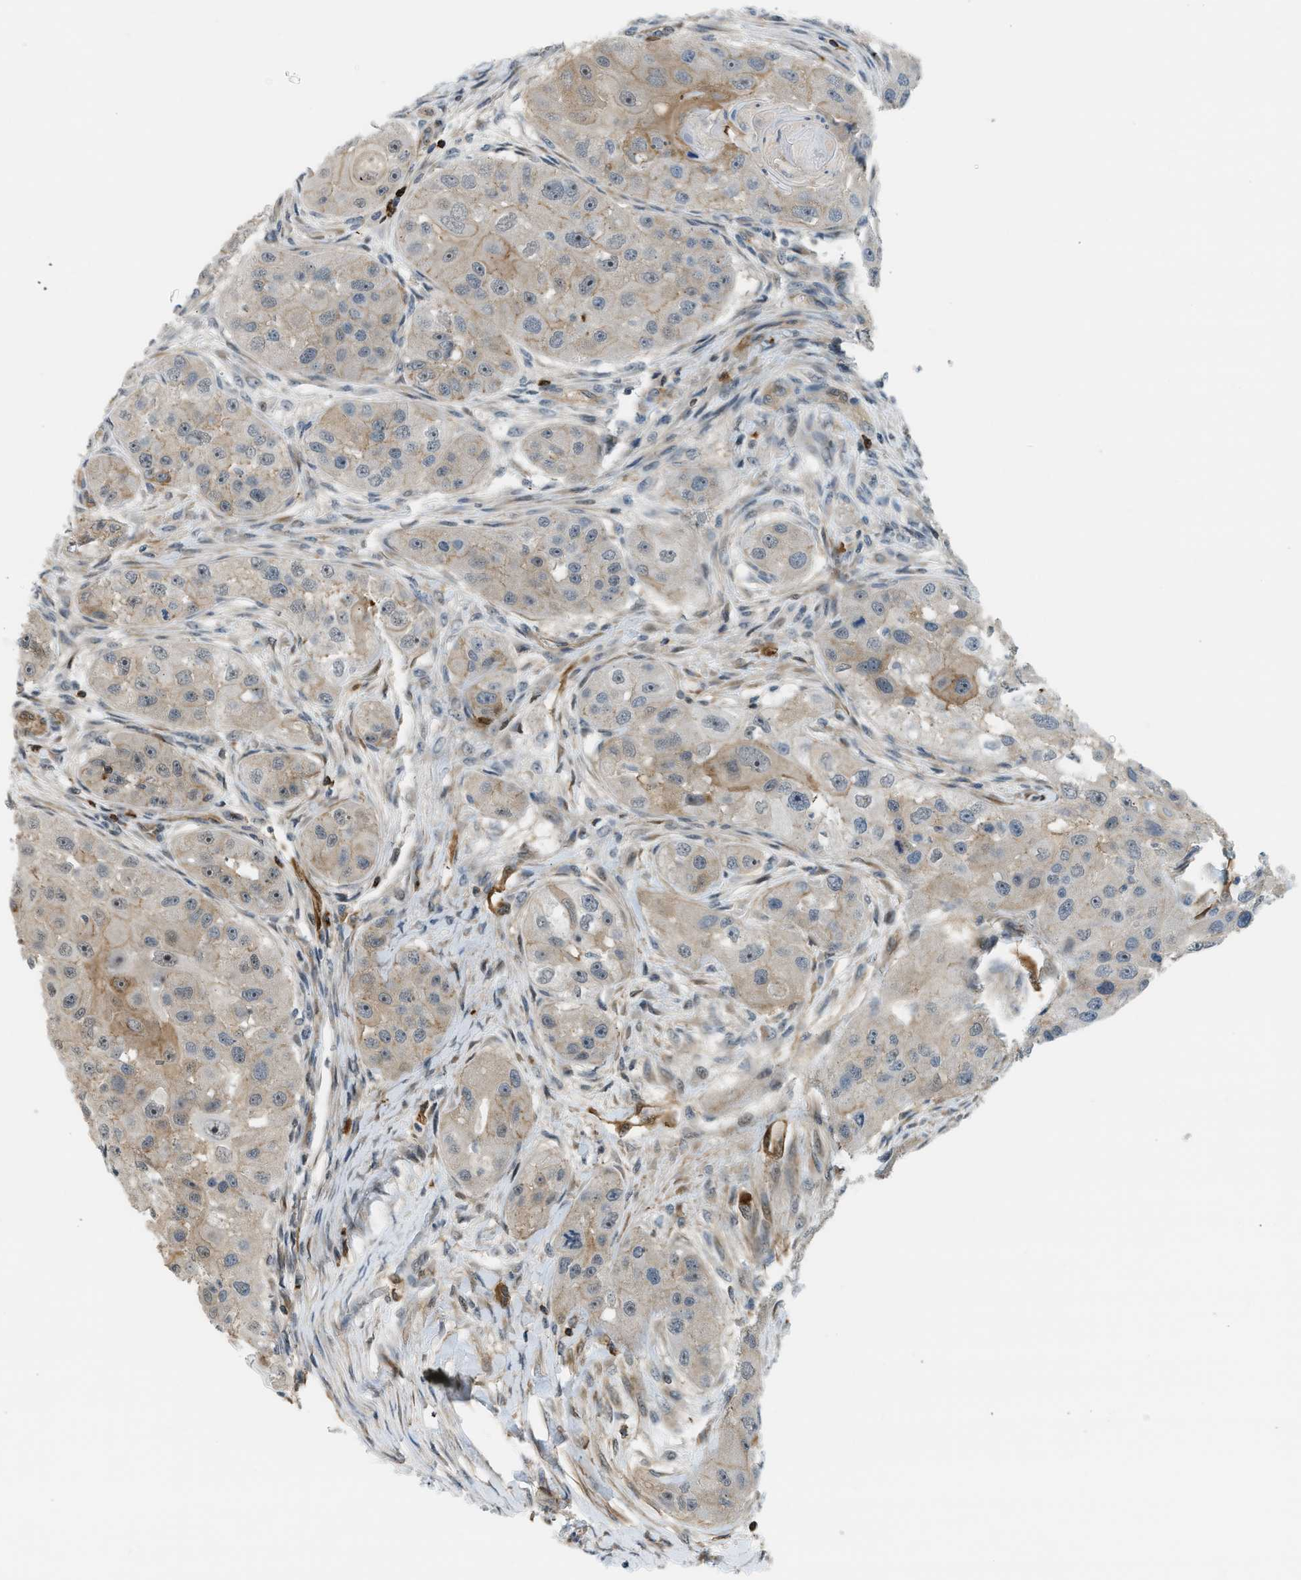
{"staining": {"intensity": "weak", "quantity": ">75%", "location": "cytoplasmic/membranous"}, "tissue": "head and neck cancer", "cell_type": "Tumor cells", "image_type": "cancer", "snomed": [{"axis": "morphology", "description": "Normal tissue, NOS"}, {"axis": "morphology", "description": "Squamous cell carcinoma, NOS"}, {"axis": "topography", "description": "Skeletal muscle"}, {"axis": "topography", "description": "Head-Neck"}], "caption": "Immunohistochemistry (IHC) photomicrograph of head and neck cancer (squamous cell carcinoma) stained for a protein (brown), which displays low levels of weak cytoplasmic/membranous expression in about >75% of tumor cells.", "gene": "KIAA1671", "patient": {"sex": "male", "age": 51}}